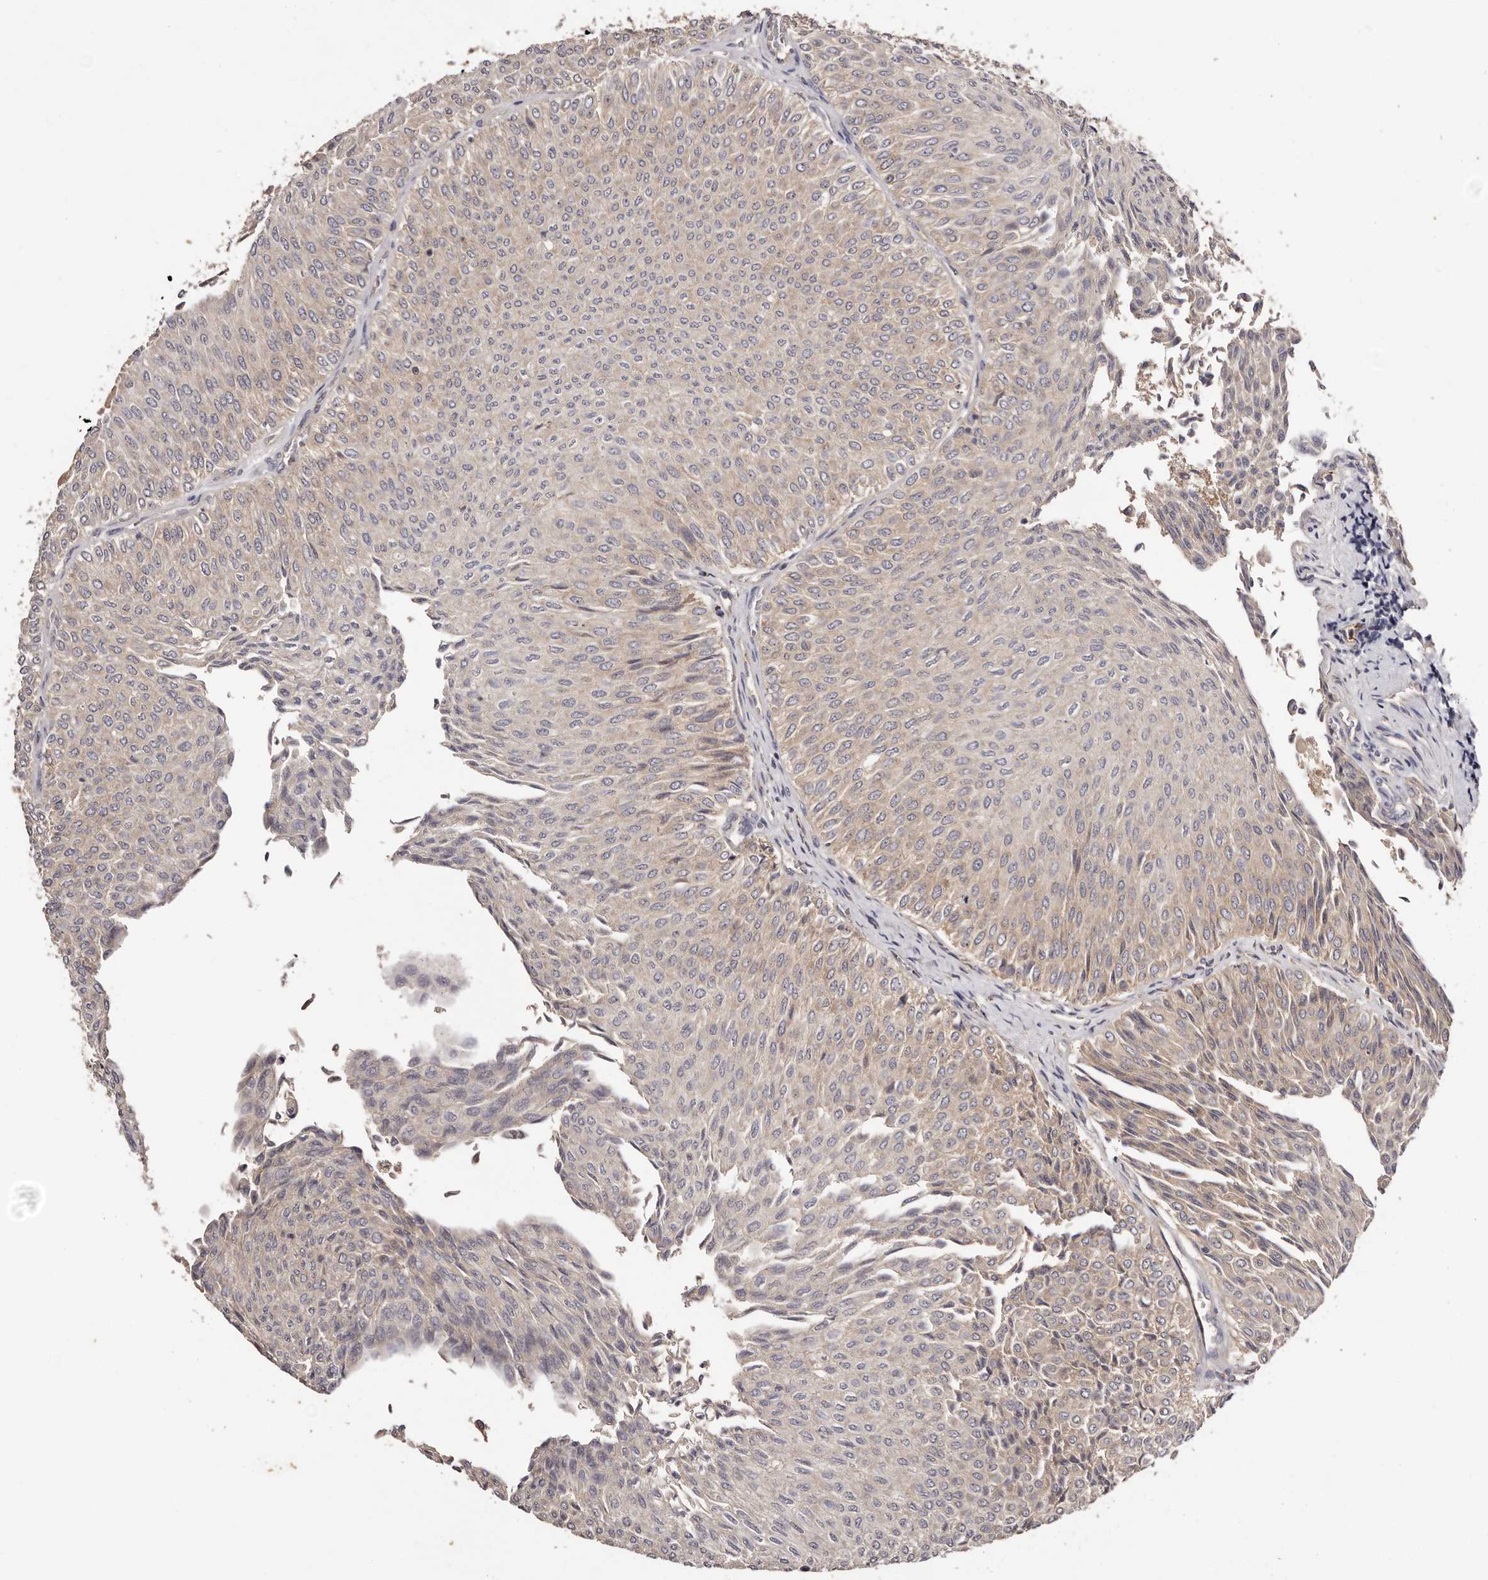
{"staining": {"intensity": "weak", "quantity": "25%-75%", "location": "cytoplasmic/membranous"}, "tissue": "urothelial cancer", "cell_type": "Tumor cells", "image_type": "cancer", "snomed": [{"axis": "morphology", "description": "Urothelial carcinoma, Low grade"}, {"axis": "topography", "description": "Urinary bladder"}], "caption": "The image demonstrates immunohistochemical staining of urothelial cancer. There is weak cytoplasmic/membranous positivity is appreciated in about 25%-75% of tumor cells.", "gene": "LTV1", "patient": {"sex": "male", "age": 78}}